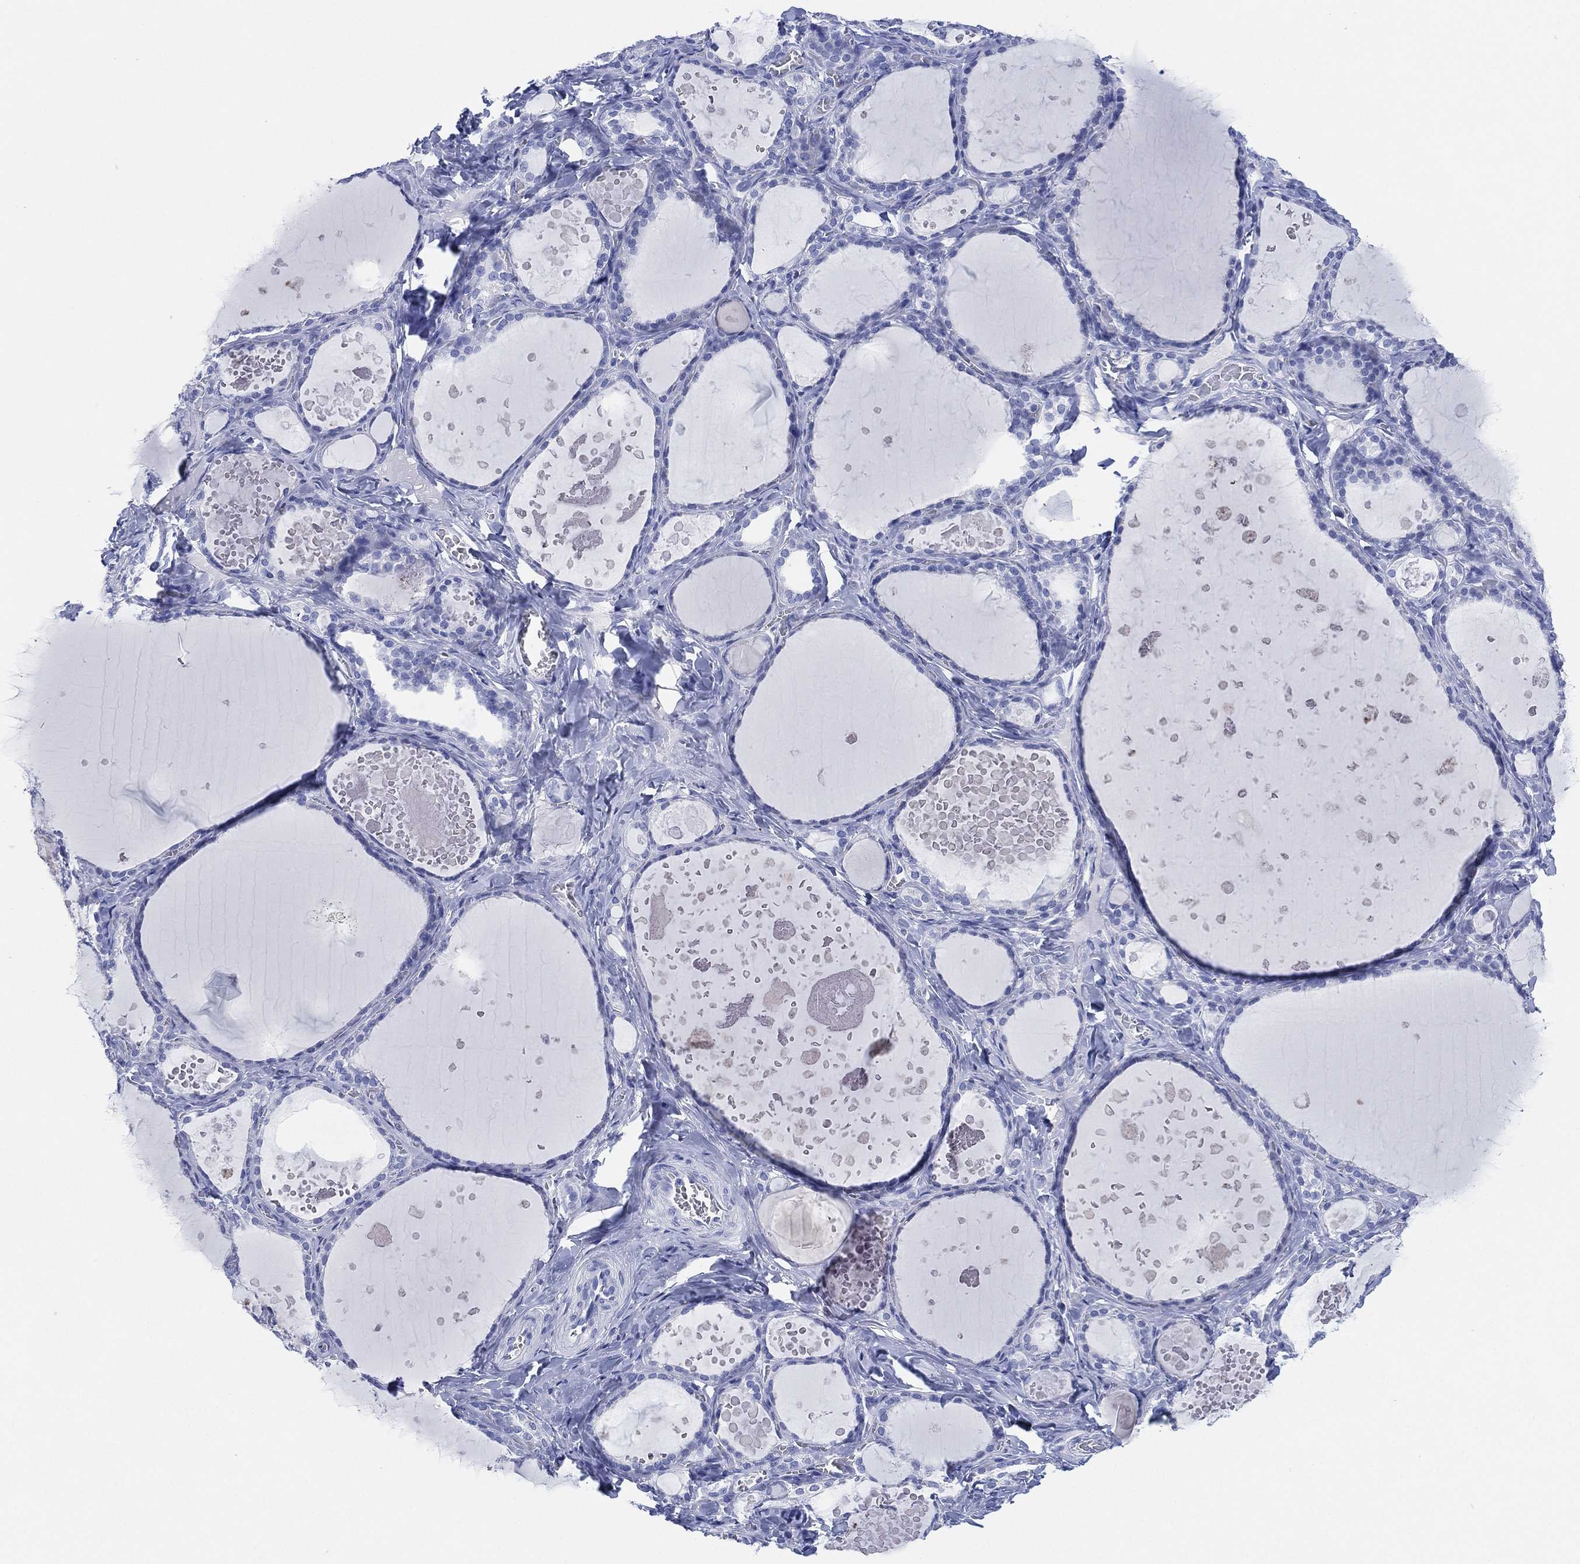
{"staining": {"intensity": "negative", "quantity": "none", "location": "none"}, "tissue": "thyroid gland", "cell_type": "Glandular cells", "image_type": "normal", "snomed": [{"axis": "morphology", "description": "Normal tissue, NOS"}, {"axis": "topography", "description": "Thyroid gland"}], "caption": "This is an immunohistochemistry image of benign thyroid gland. There is no staining in glandular cells.", "gene": "SLC9C2", "patient": {"sex": "female", "age": 56}}